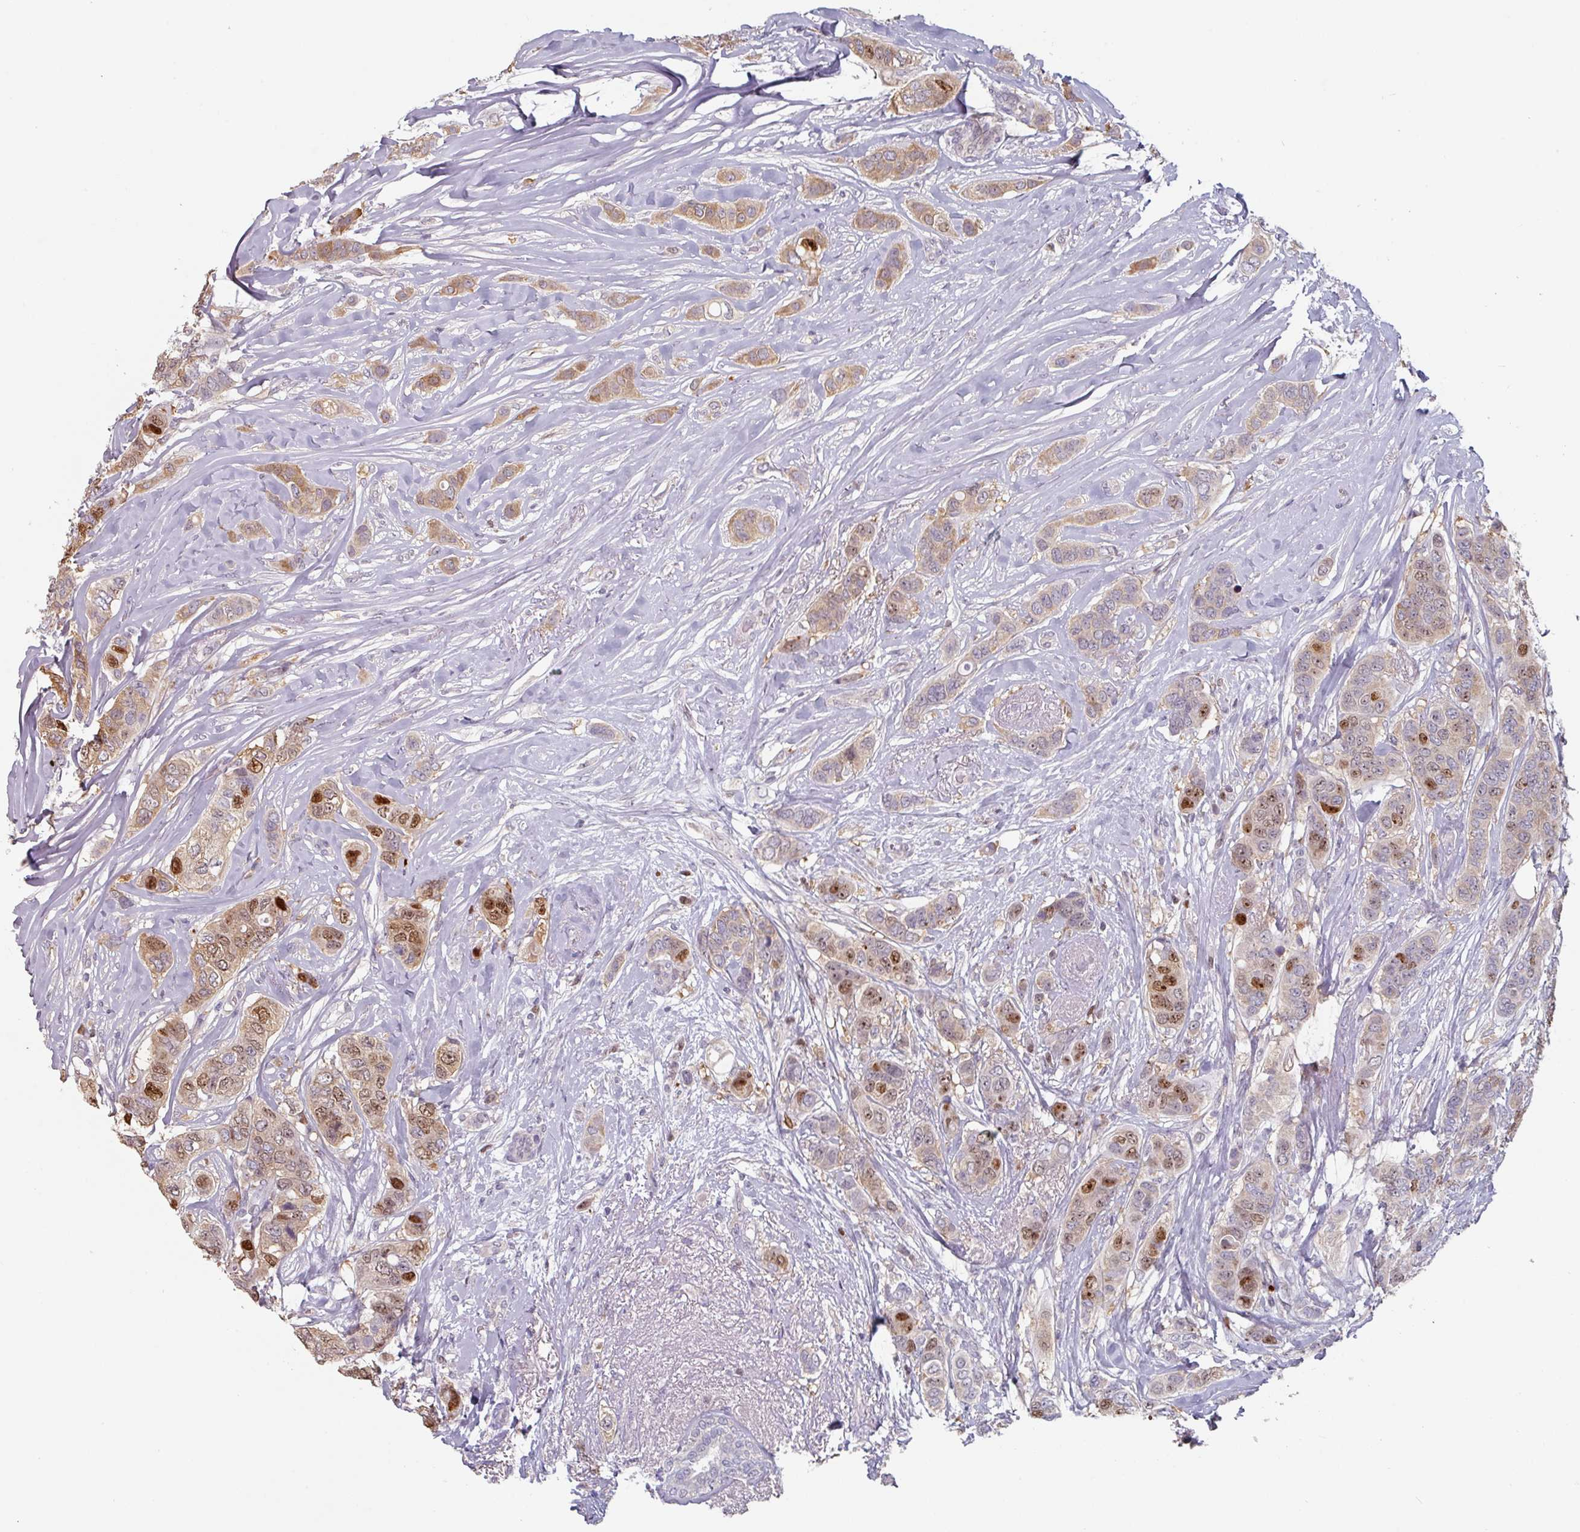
{"staining": {"intensity": "moderate", "quantity": "25%-75%", "location": "cytoplasmic/membranous,nuclear"}, "tissue": "breast cancer", "cell_type": "Tumor cells", "image_type": "cancer", "snomed": [{"axis": "morphology", "description": "Lobular carcinoma"}, {"axis": "topography", "description": "Breast"}], "caption": "Breast lobular carcinoma stained with immunohistochemistry shows moderate cytoplasmic/membranous and nuclear expression in approximately 25%-75% of tumor cells. (DAB IHC with brightfield microscopy, high magnification).", "gene": "ZBTB6", "patient": {"sex": "female", "age": 51}}